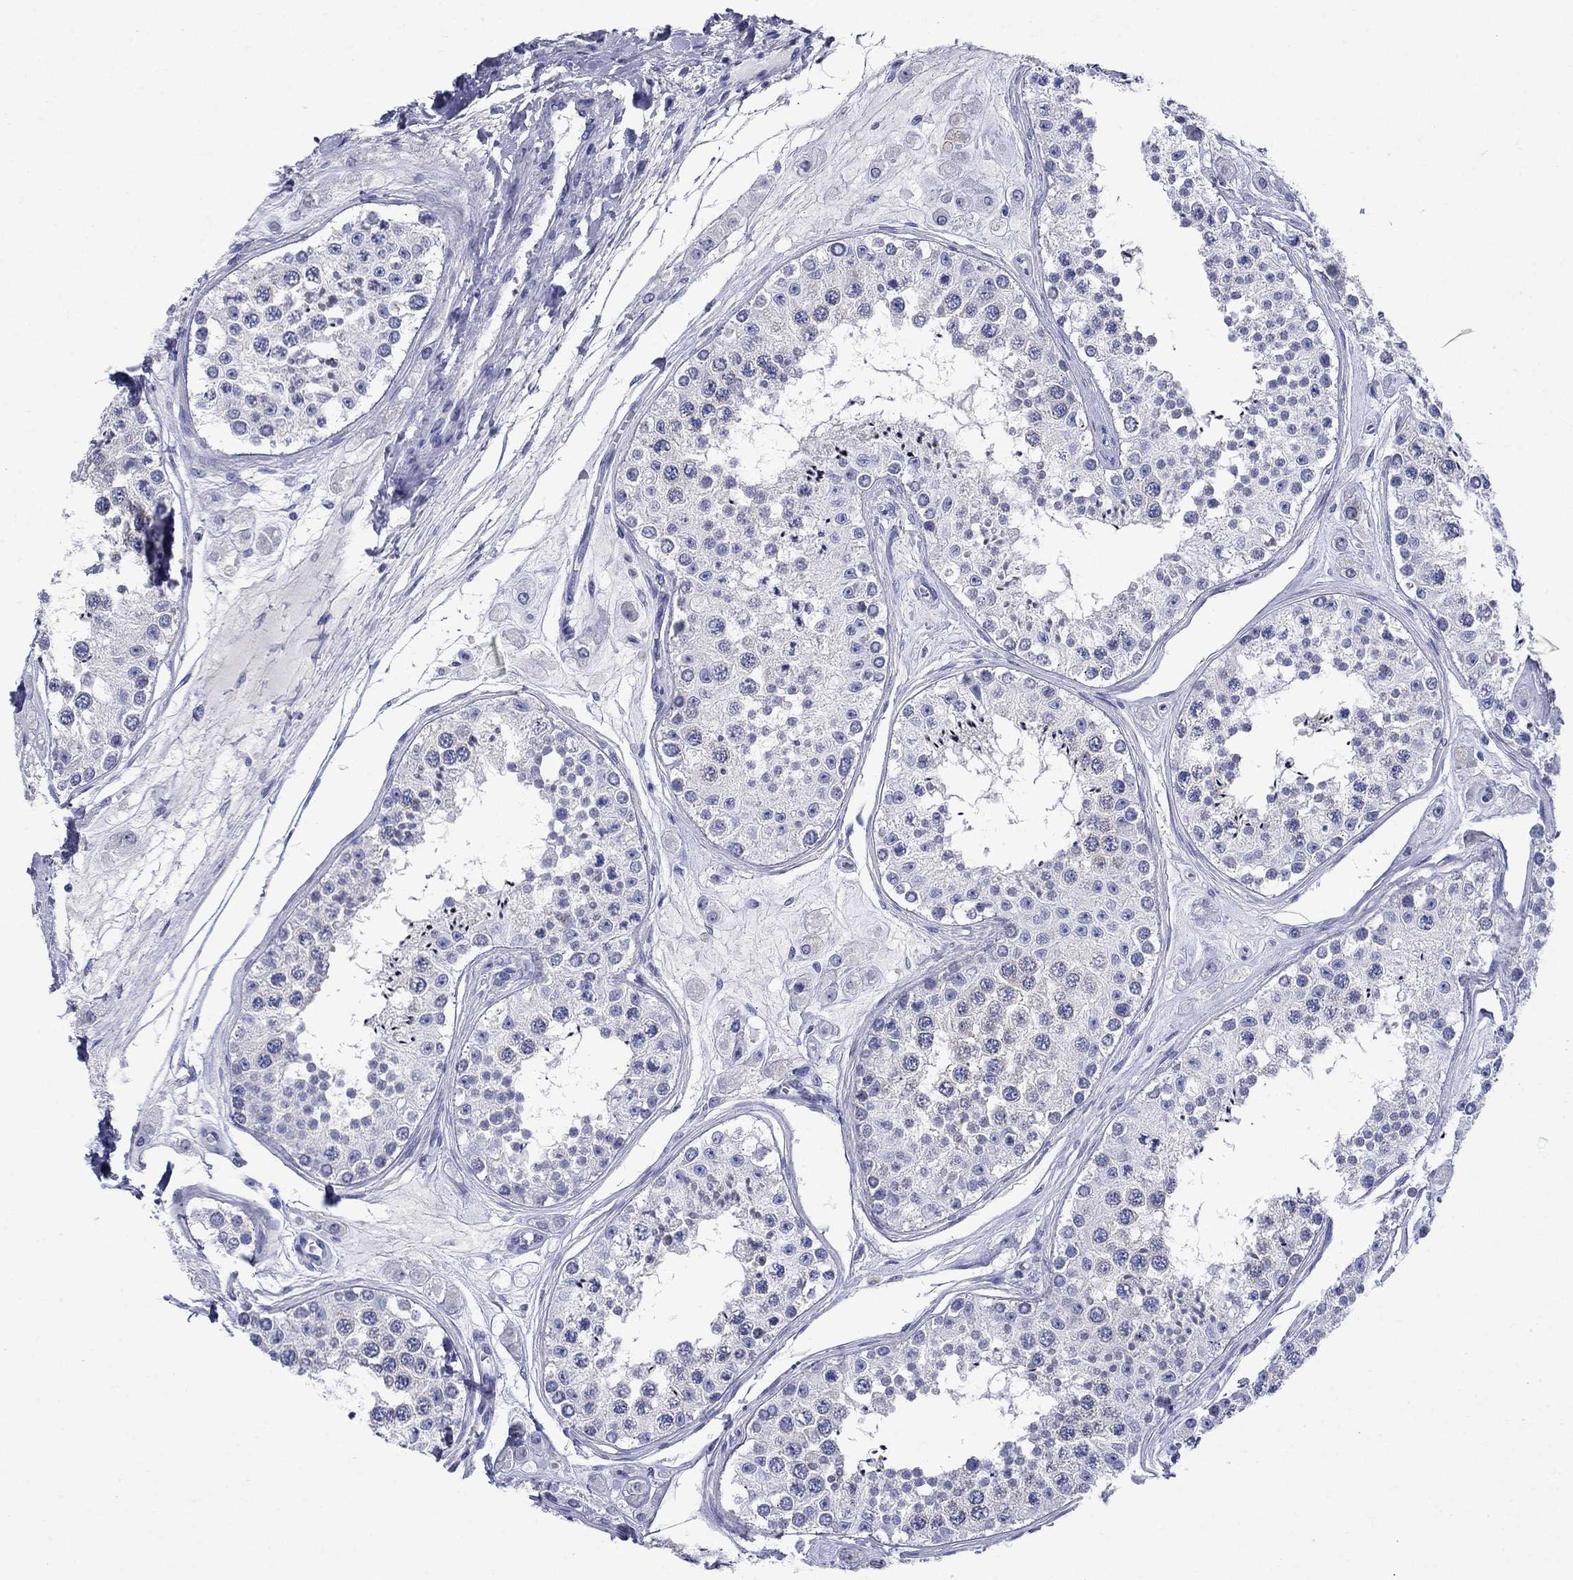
{"staining": {"intensity": "moderate", "quantity": "<25%", "location": "cytoplasmic/membranous"}, "tissue": "testis", "cell_type": "Cells in seminiferous ducts", "image_type": "normal", "snomed": [{"axis": "morphology", "description": "Normal tissue, NOS"}, {"axis": "topography", "description": "Testis"}], "caption": "Protein expression analysis of unremarkable human testis reveals moderate cytoplasmic/membranous positivity in approximately <25% of cells in seminiferous ducts. The protein is stained brown, and the nuclei are stained in blue (DAB (3,3'-diaminobenzidine) IHC with brightfield microscopy, high magnification).", "gene": "SULT2B1", "patient": {"sex": "male", "age": 25}}